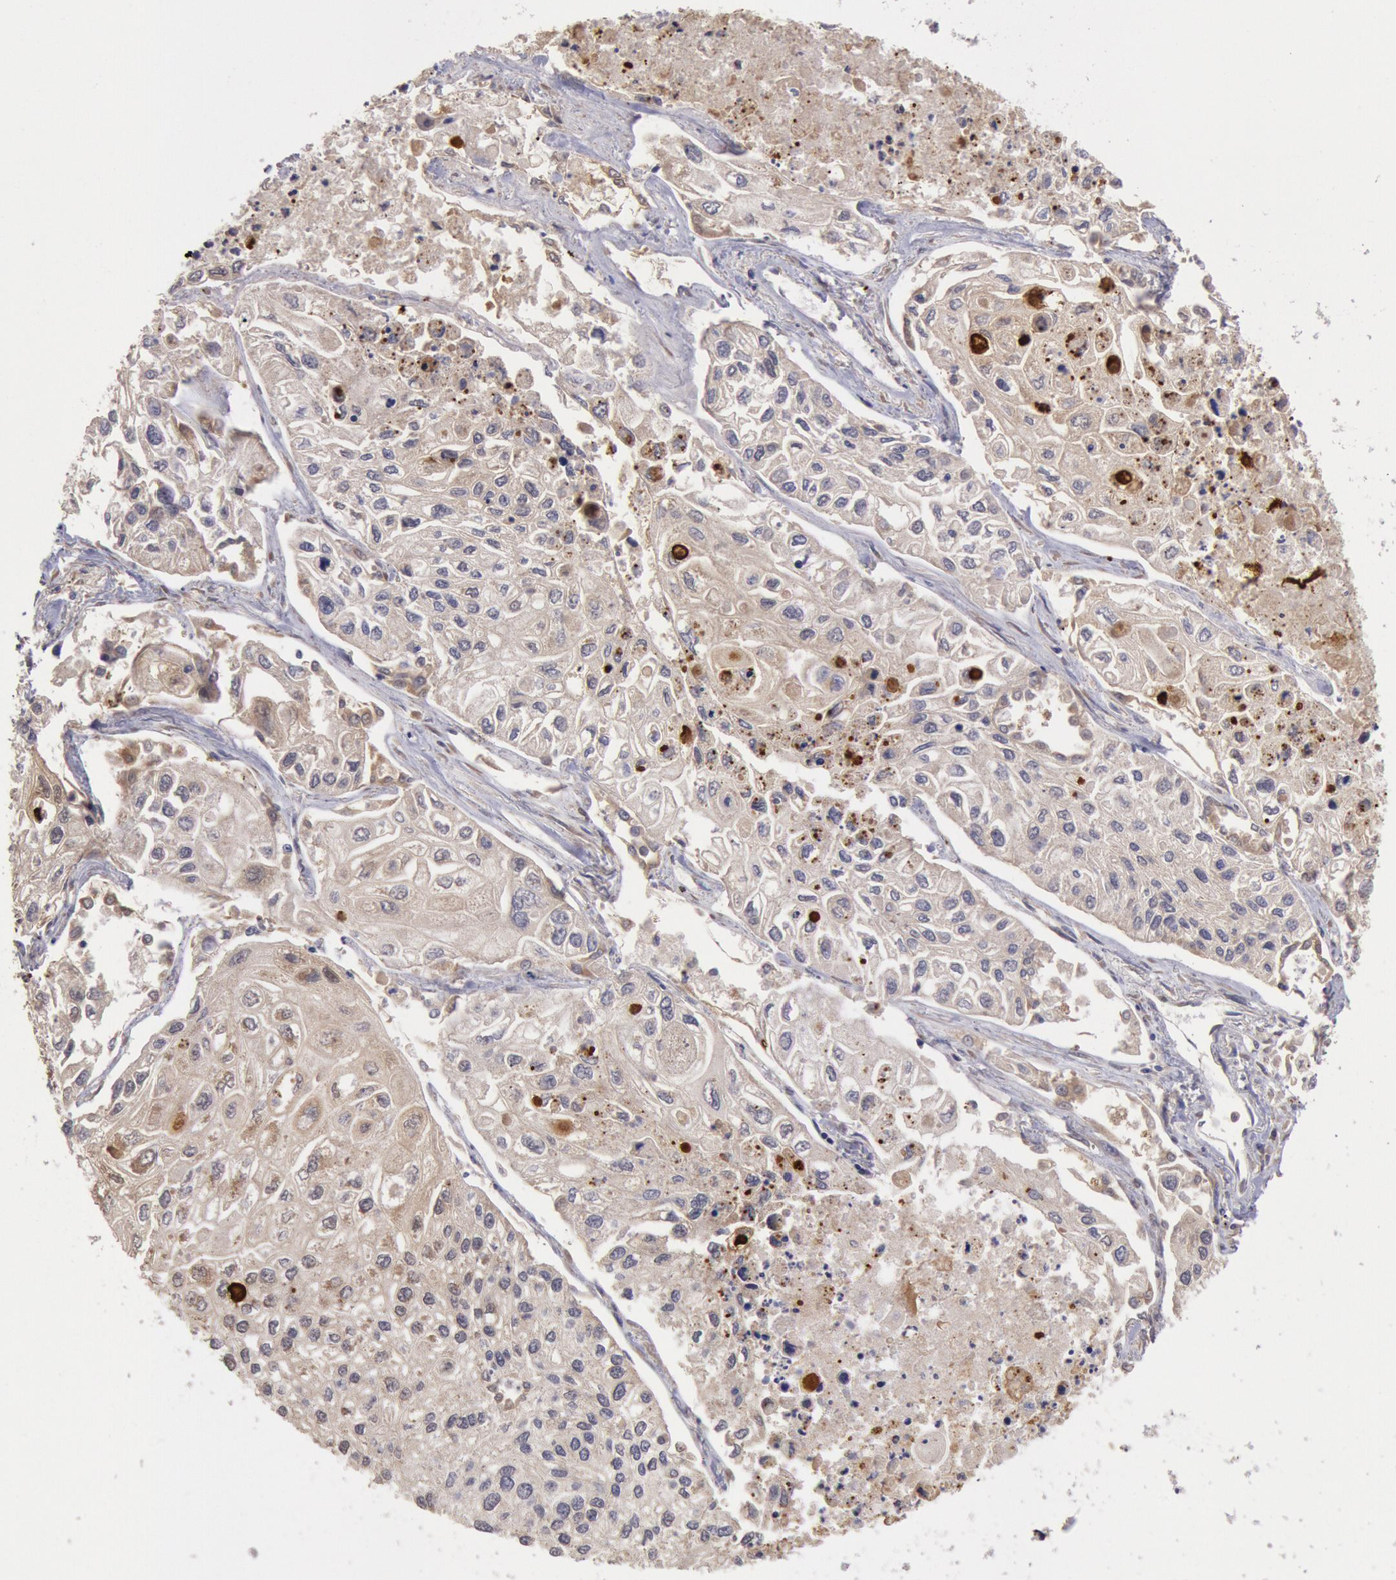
{"staining": {"intensity": "weak", "quantity": ">75%", "location": "cytoplasmic/membranous"}, "tissue": "lung cancer", "cell_type": "Tumor cells", "image_type": "cancer", "snomed": [{"axis": "morphology", "description": "Squamous cell carcinoma, NOS"}, {"axis": "topography", "description": "Lung"}], "caption": "Lung cancer (squamous cell carcinoma) stained with a brown dye demonstrates weak cytoplasmic/membranous positive expression in approximately >75% of tumor cells.", "gene": "COMT", "patient": {"sex": "male", "age": 75}}